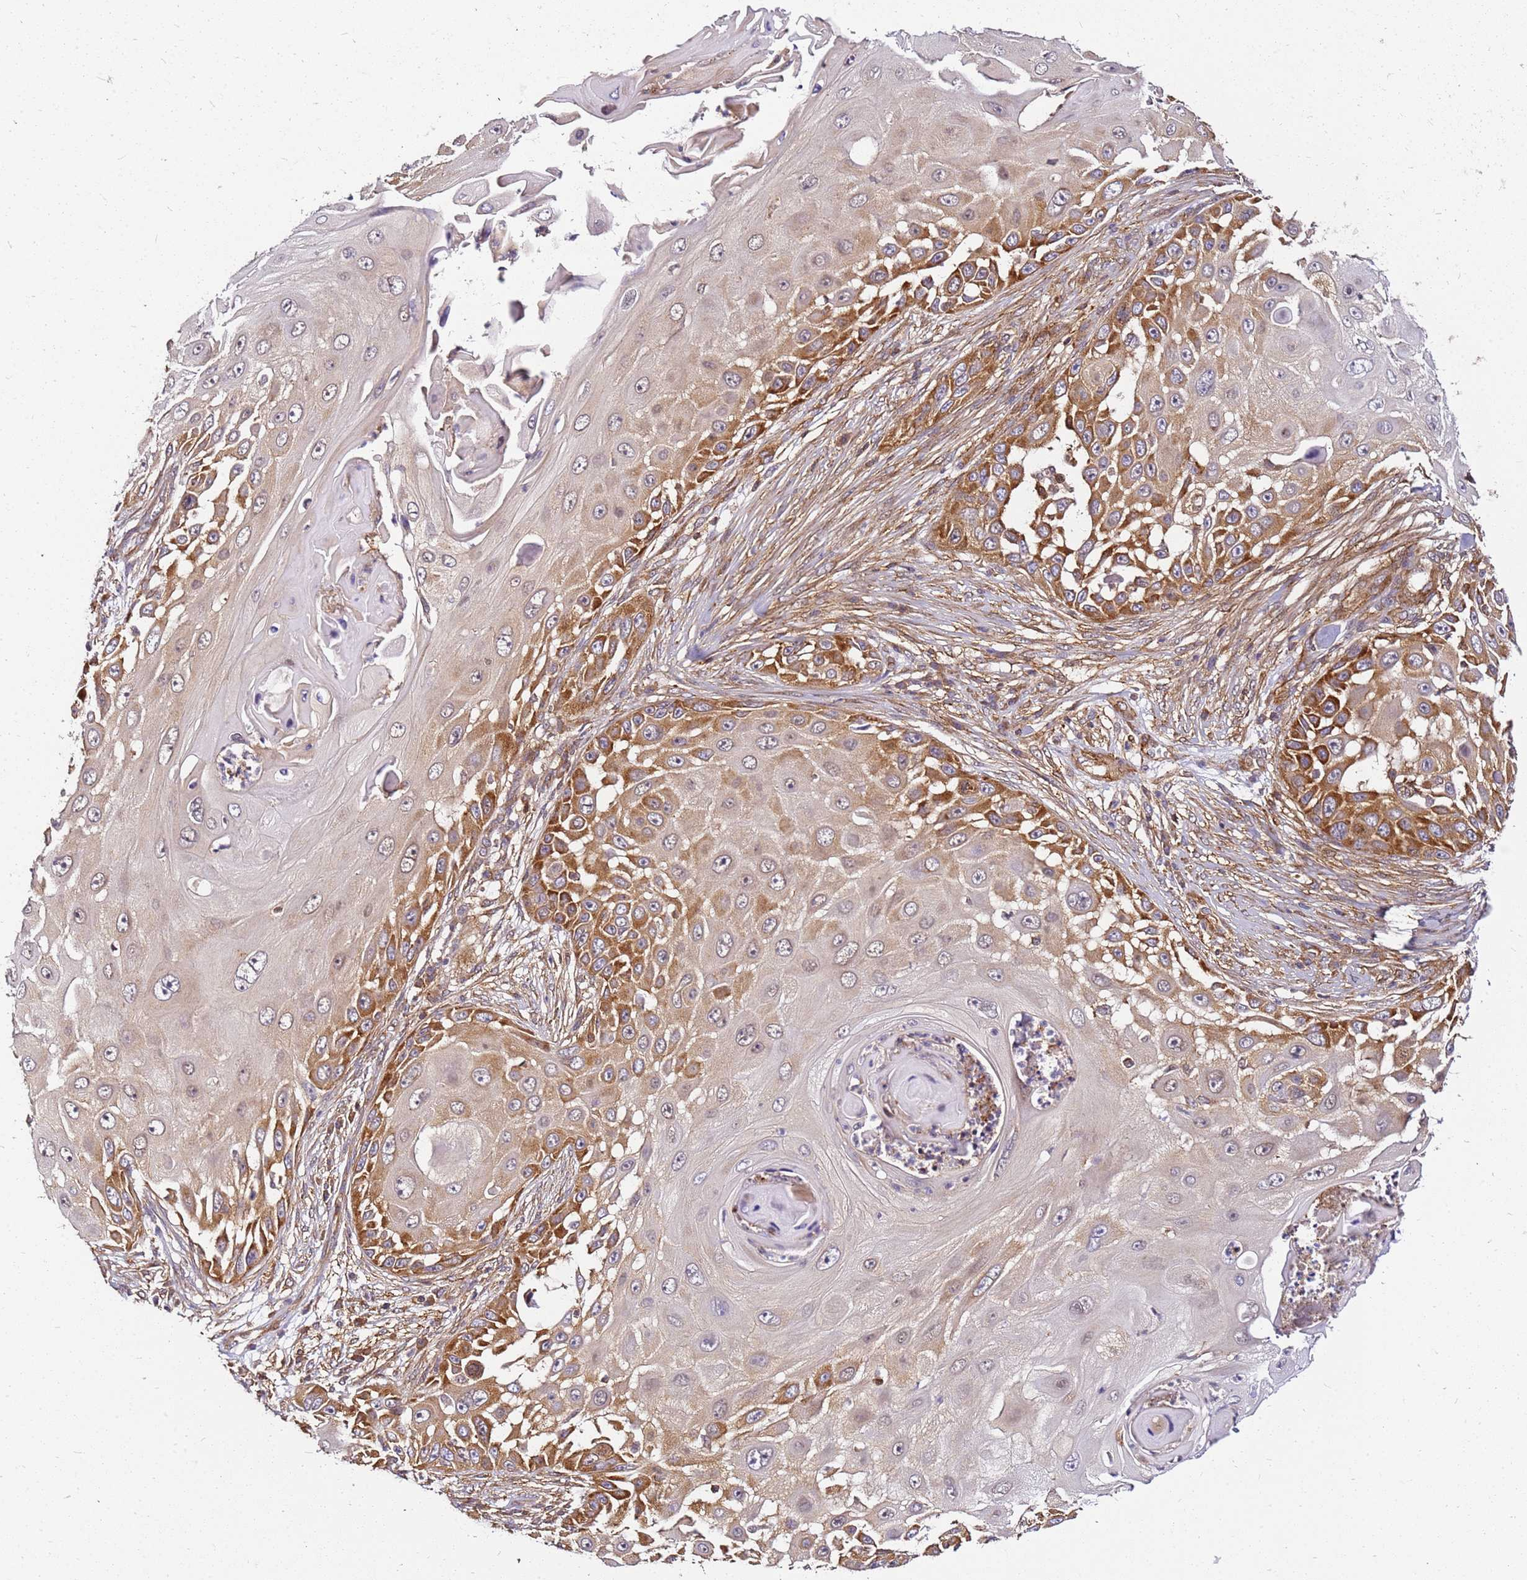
{"staining": {"intensity": "moderate", "quantity": "25%-75%", "location": "cytoplasmic/membranous"}, "tissue": "skin cancer", "cell_type": "Tumor cells", "image_type": "cancer", "snomed": [{"axis": "morphology", "description": "Squamous cell carcinoma, NOS"}, {"axis": "topography", "description": "Skin"}], "caption": "The photomicrograph exhibits immunohistochemical staining of squamous cell carcinoma (skin). There is moderate cytoplasmic/membranous expression is identified in approximately 25%-75% of tumor cells.", "gene": "PIH1D1", "patient": {"sex": "female", "age": 44}}